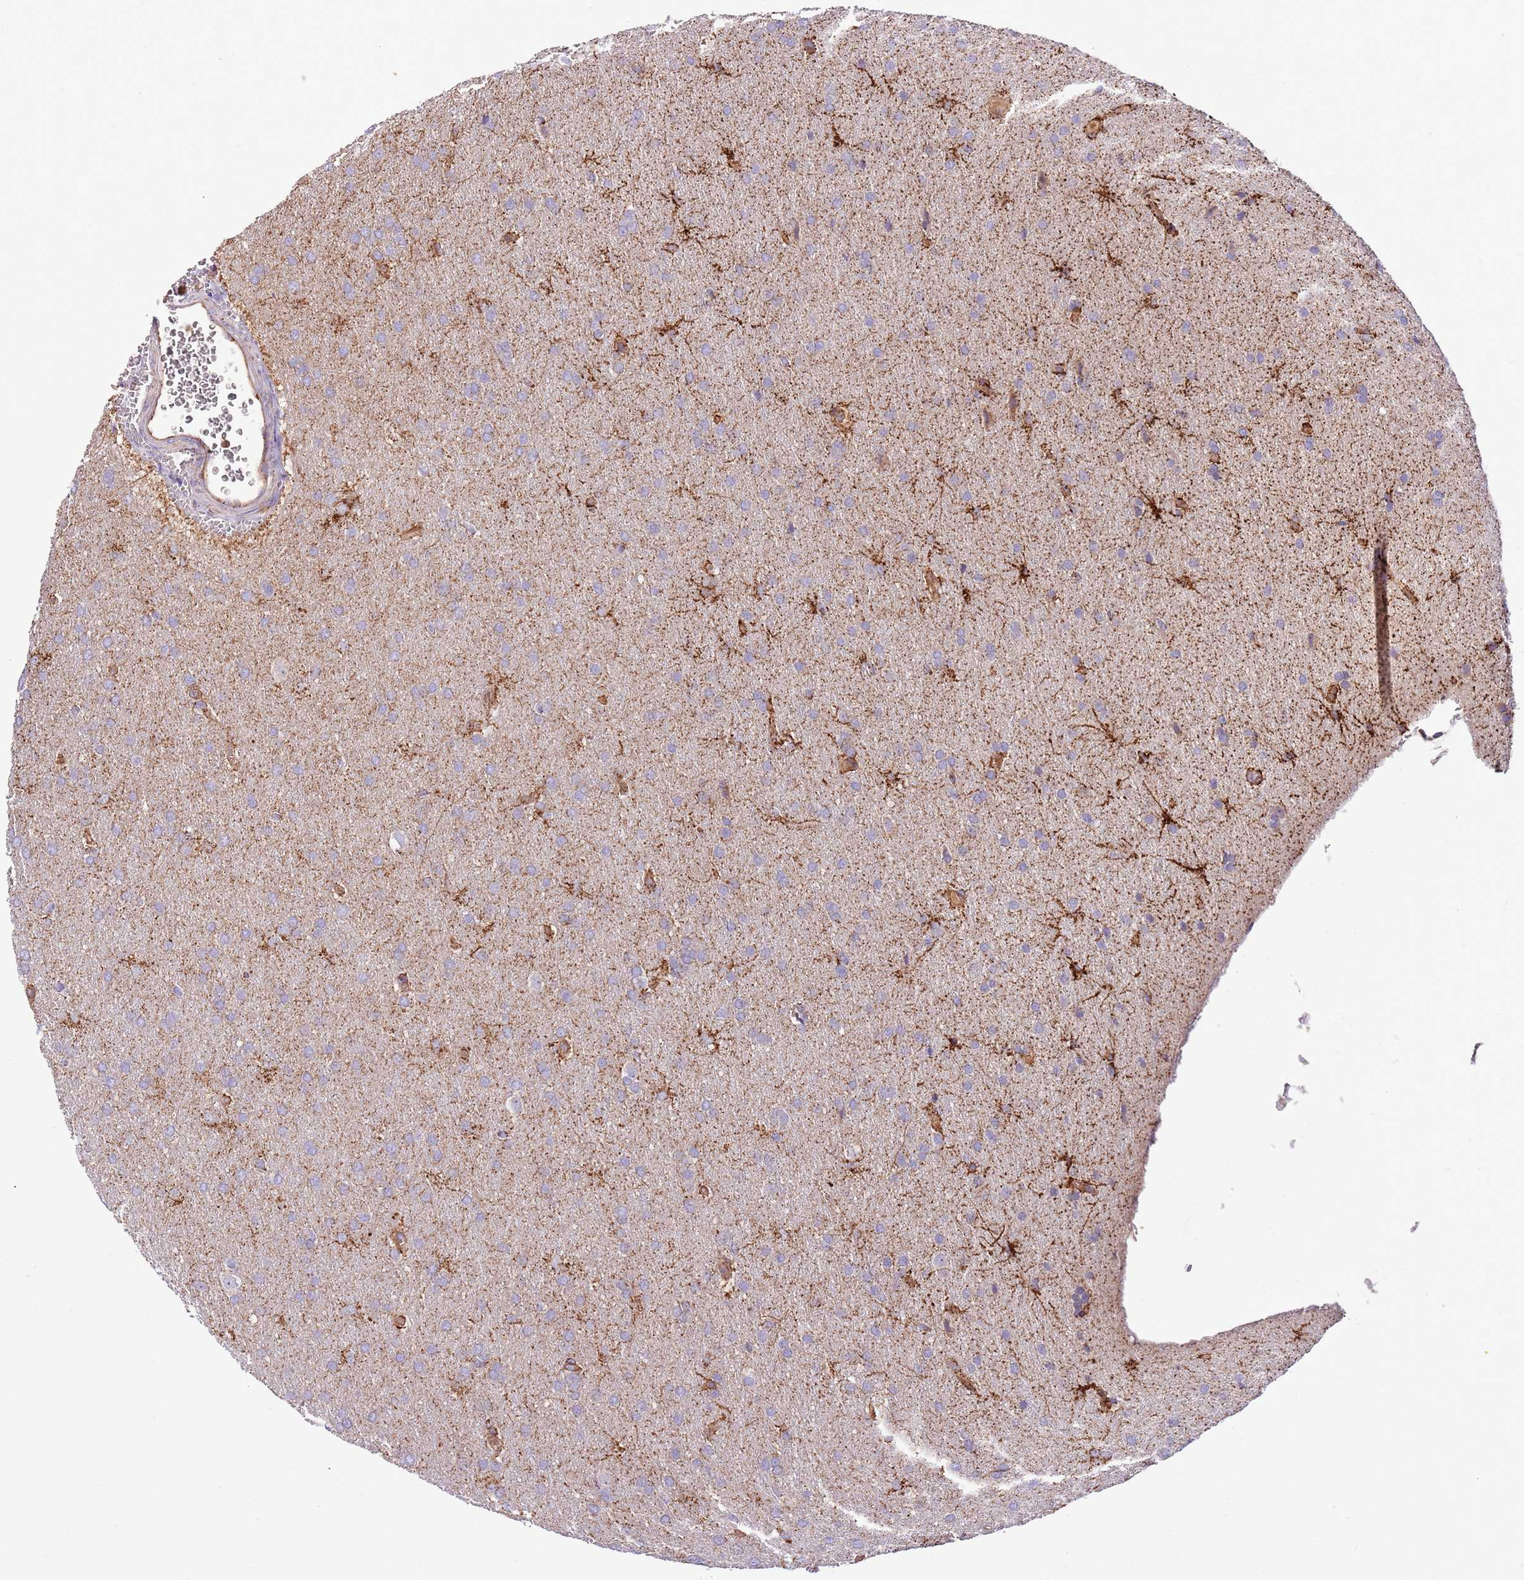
{"staining": {"intensity": "weak", "quantity": "<25%", "location": "cytoplasmic/membranous"}, "tissue": "glioma", "cell_type": "Tumor cells", "image_type": "cancer", "snomed": [{"axis": "morphology", "description": "Glioma, malignant, Low grade"}, {"axis": "topography", "description": "Brain"}], "caption": "Malignant low-grade glioma was stained to show a protein in brown. There is no significant positivity in tumor cells.", "gene": "DOCK6", "patient": {"sex": "female", "age": 32}}